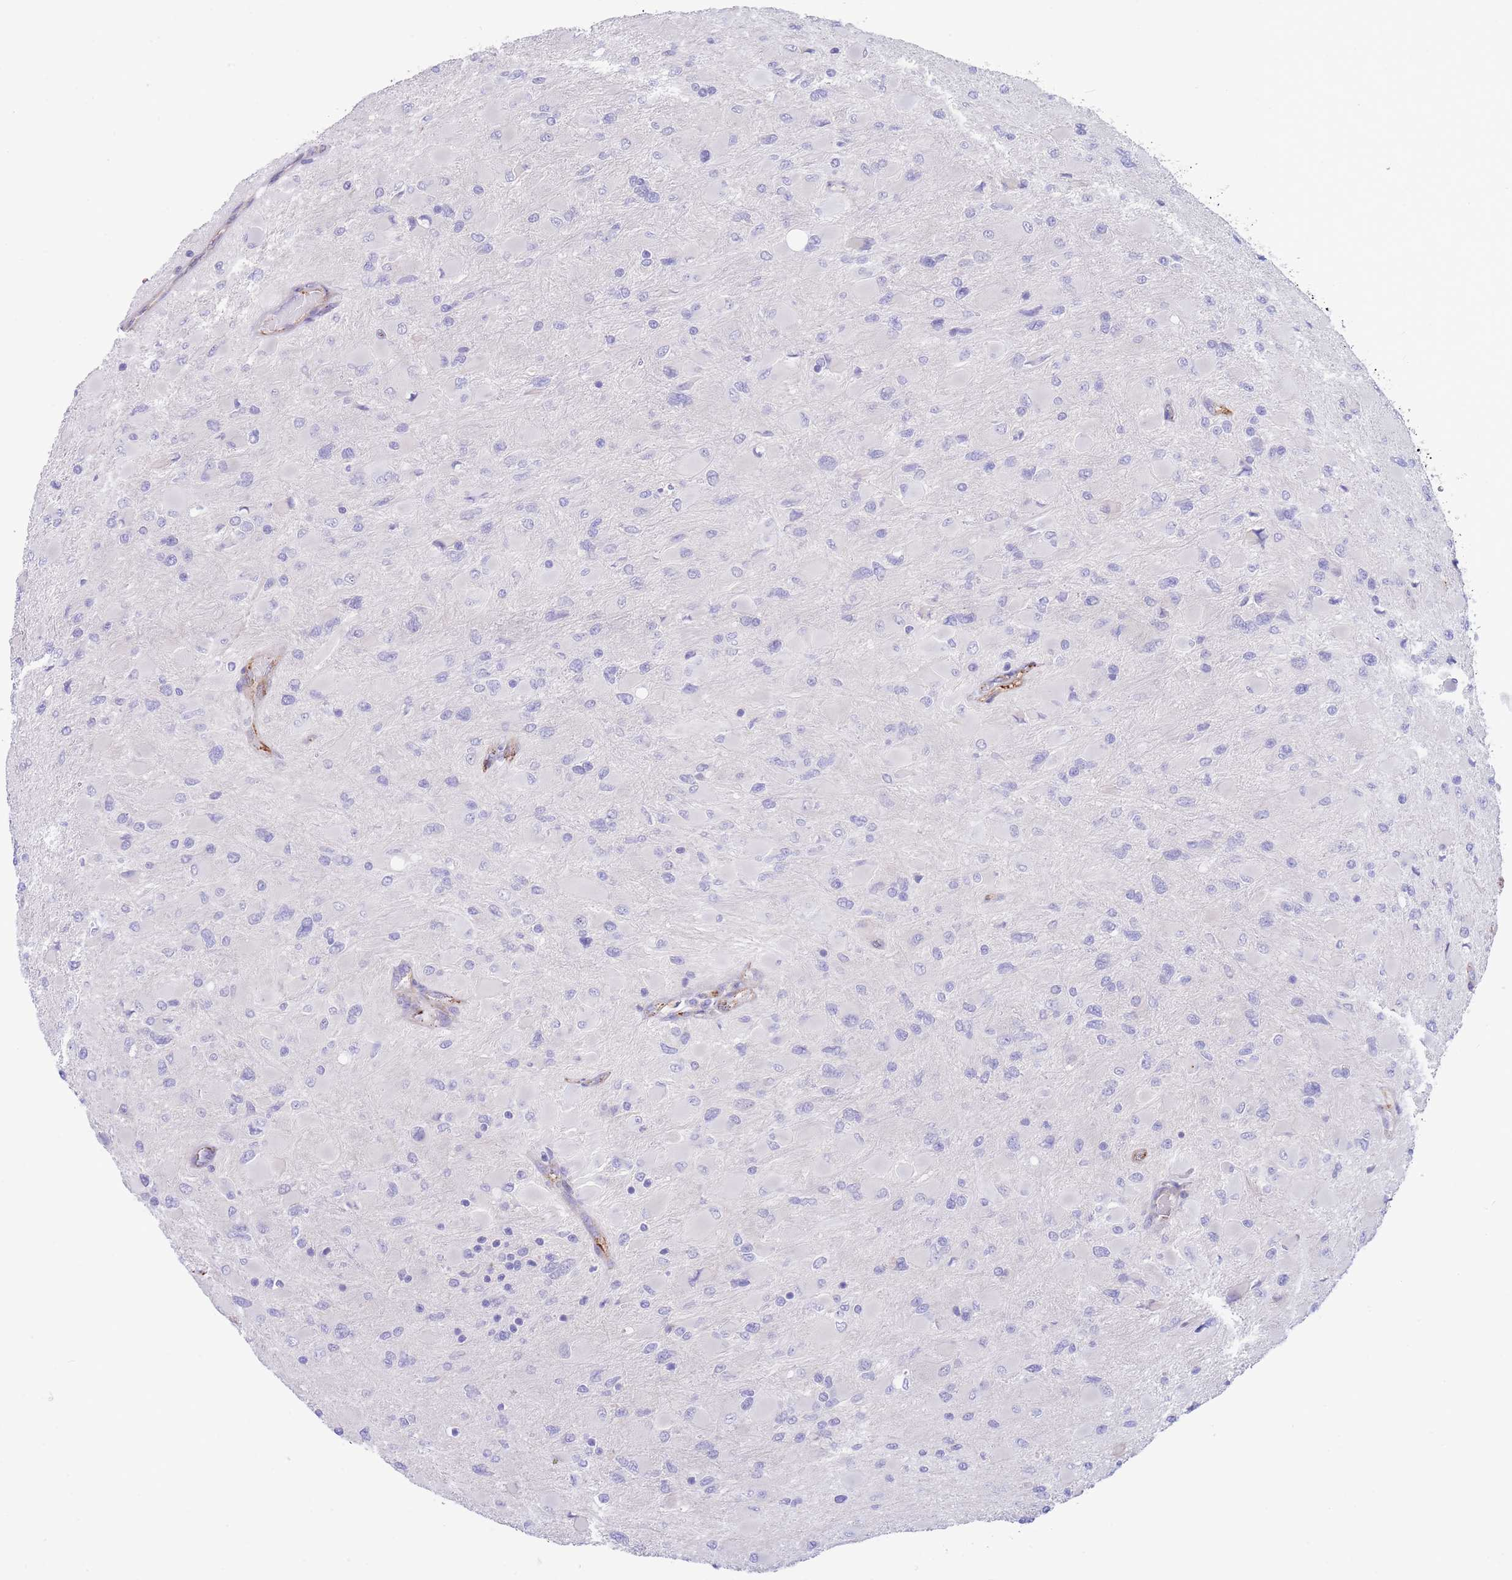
{"staining": {"intensity": "negative", "quantity": "none", "location": "none"}, "tissue": "glioma", "cell_type": "Tumor cells", "image_type": "cancer", "snomed": [{"axis": "morphology", "description": "Glioma, malignant, High grade"}, {"axis": "topography", "description": "Cerebral cortex"}], "caption": "DAB immunohistochemical staining of human glioma shows no significant positivity in tumor cells.", "gene": "DET1", "patient": {"sex": "female", "age": 36}}